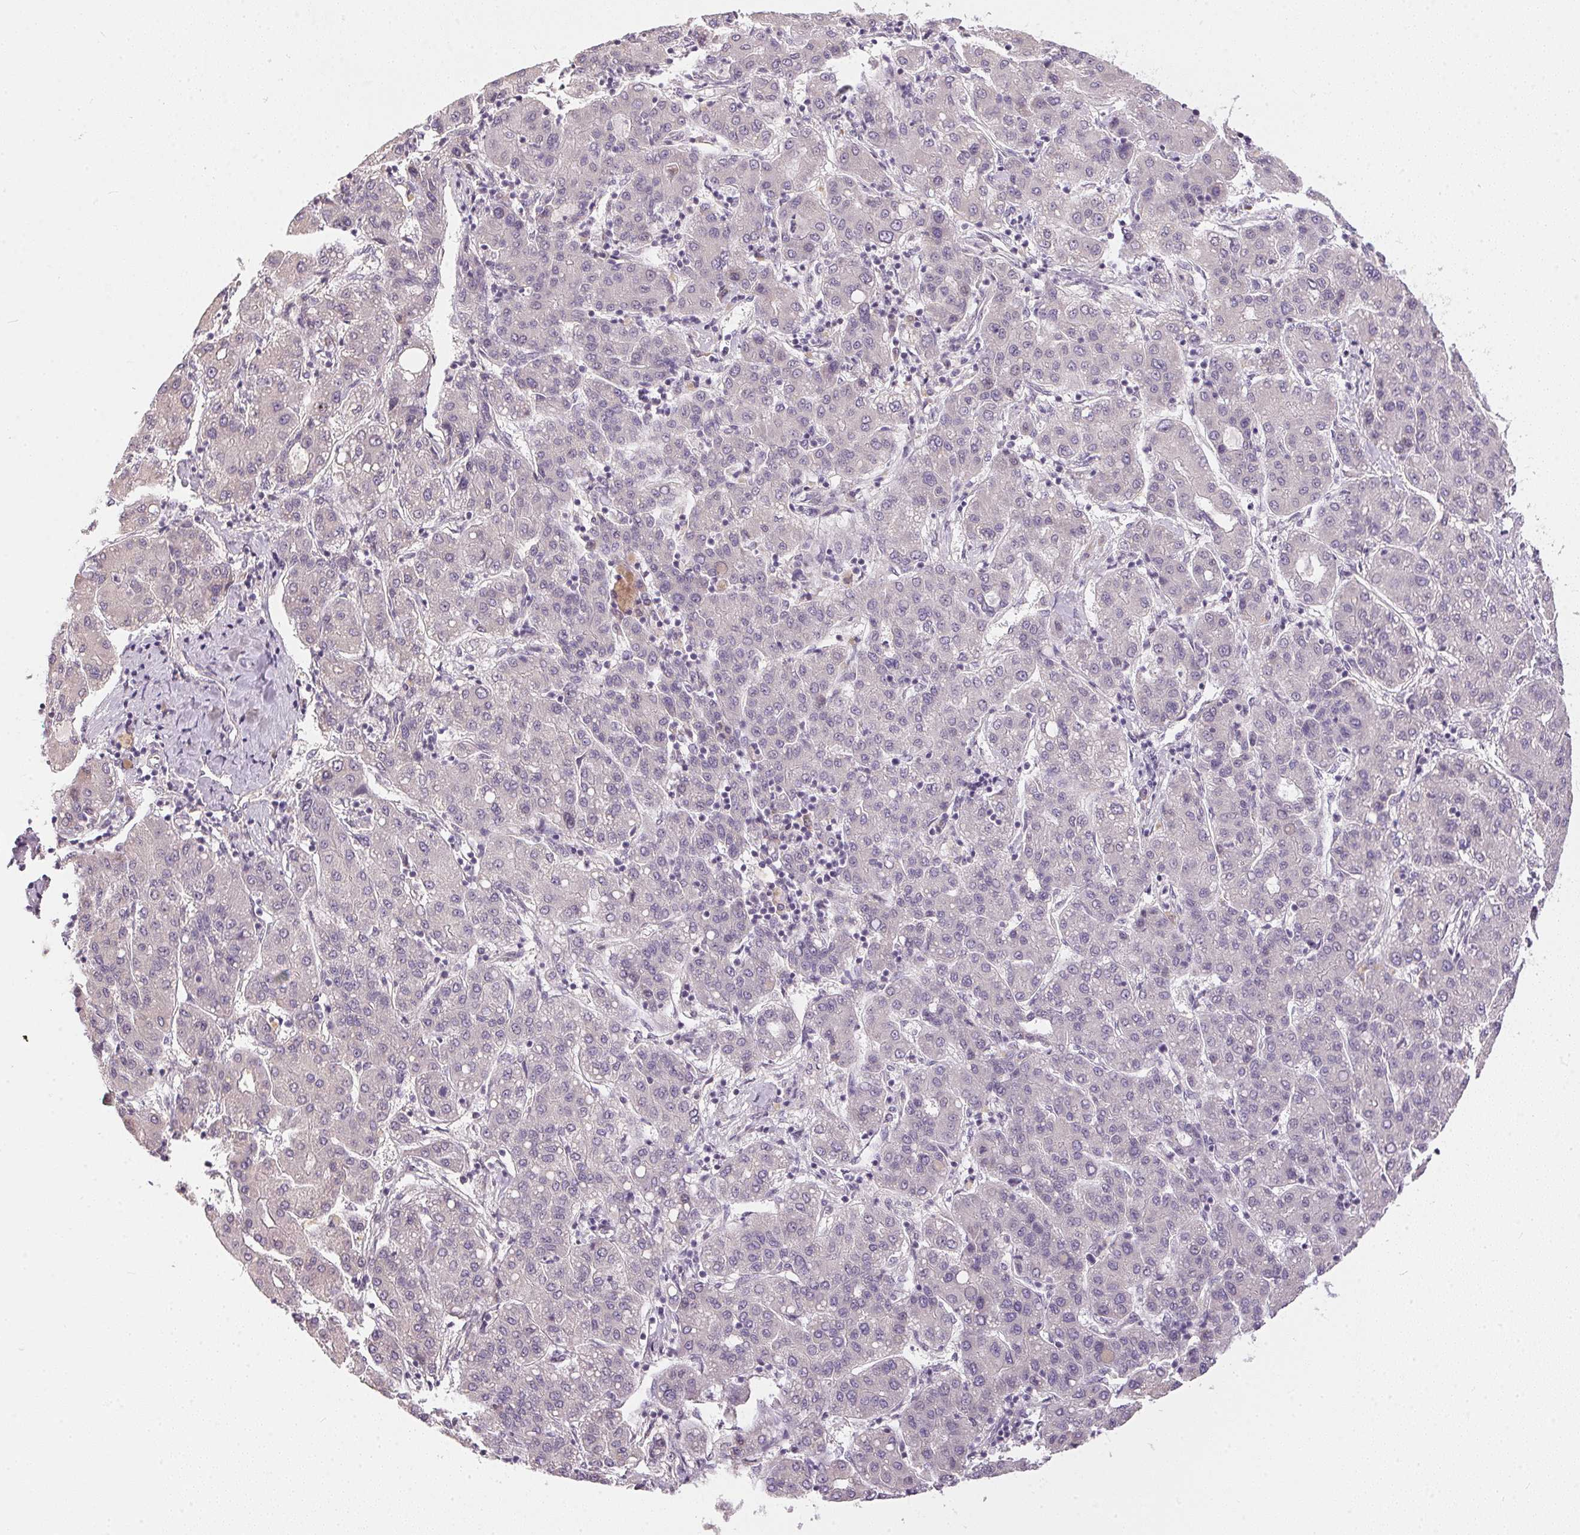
{"staining": {"intensity": "negative", "quantity": "none", "location": "none"}, "tissue": "liver cancer", "cell_type": "Tumor cells", "image_type": "cancer", "snomed": [{"axis": "morphology", "description": "Carcinoma, Hepatocellular, NOS"}, {"axis": "topography", "description": "Liver"}], "caption": "Immunohistochemistry (IHC) photomicrograph of human liver hepatocellular carcinoma stained for a protein (brown), which exhibits no expression in tumor cells.", "gene": "TTC23L", "patient": {"sex": "male", "age": 65}}